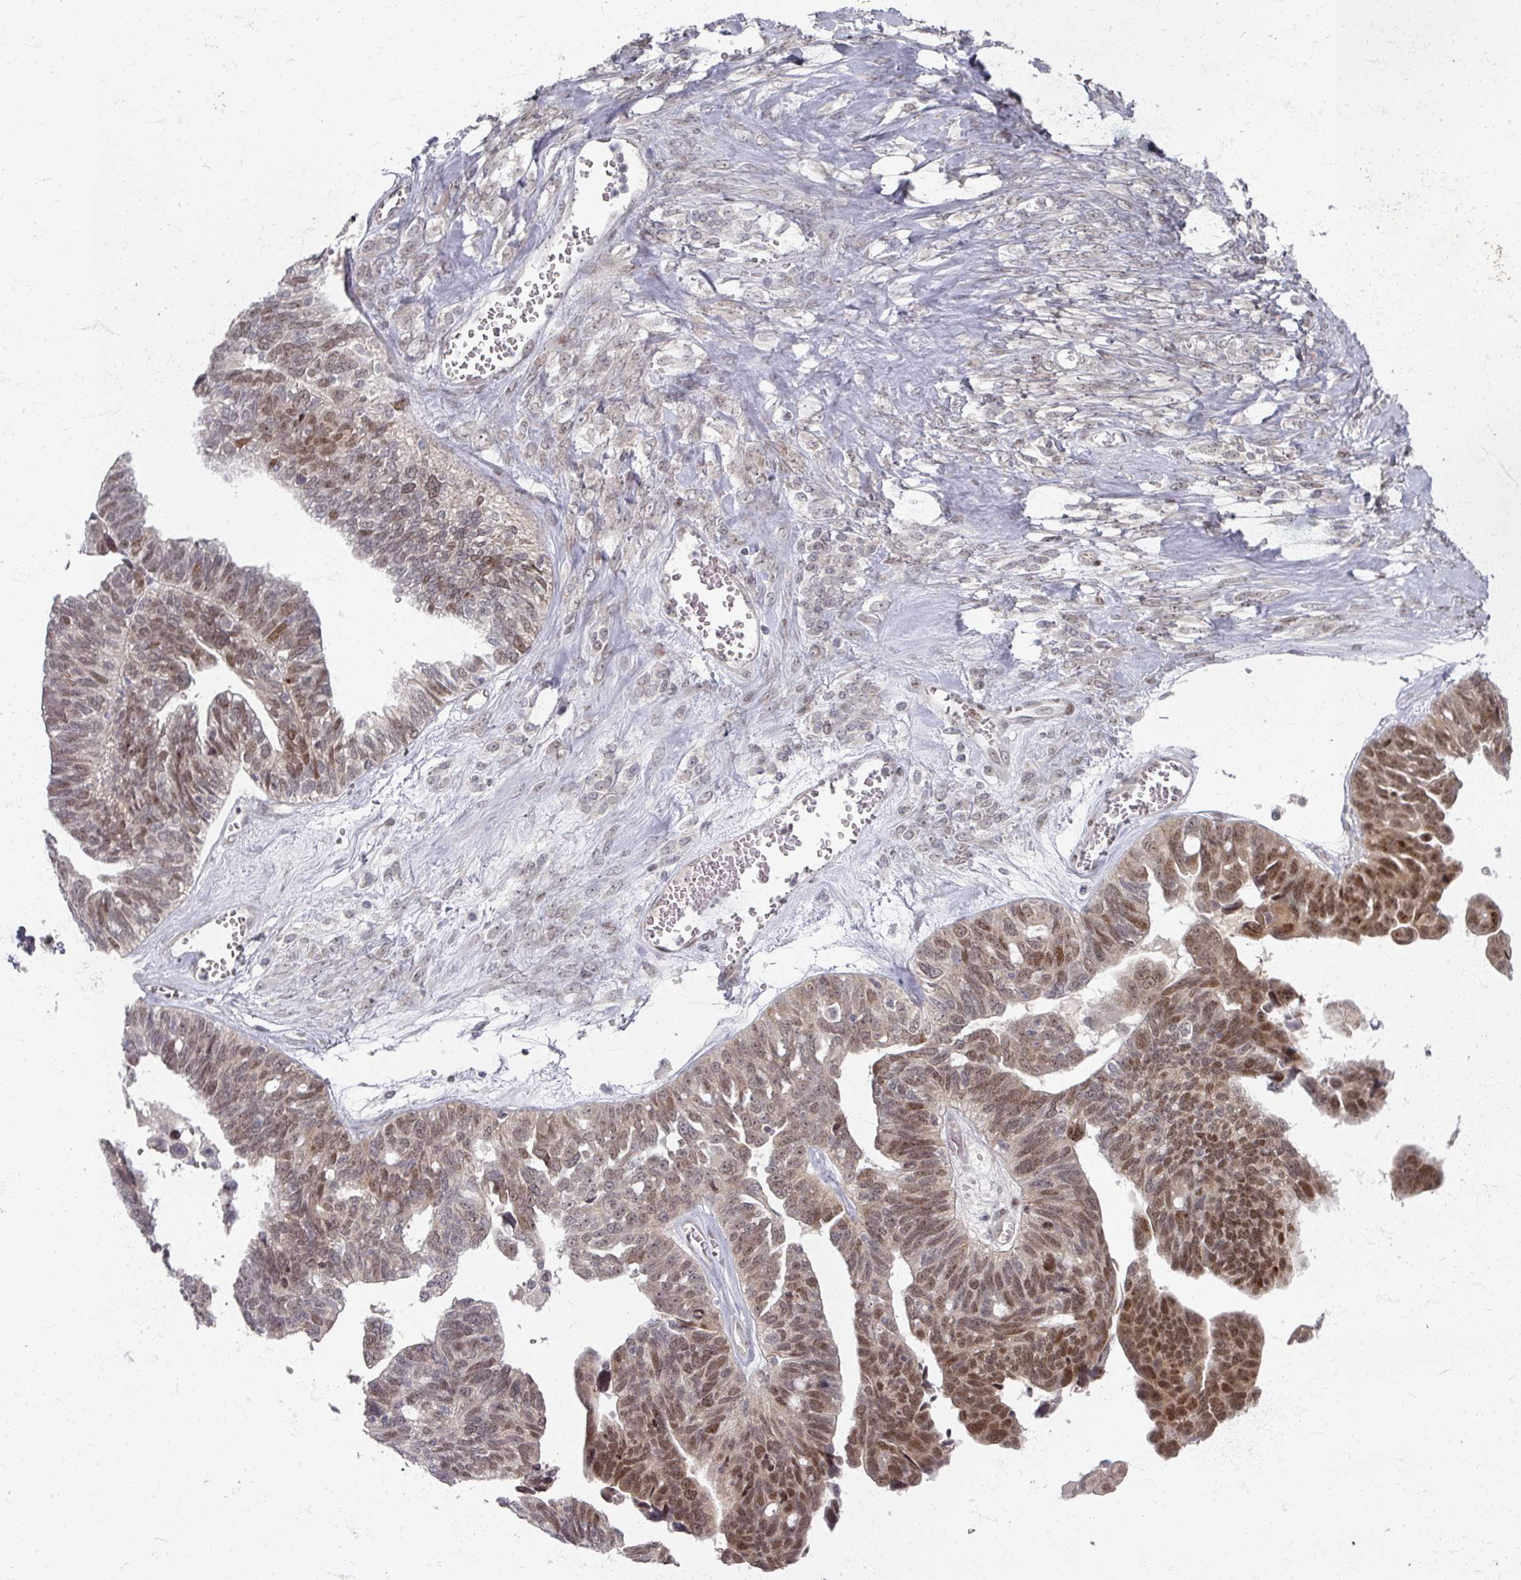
{"staining": {"intensity": "moderate", "quantity": ">75%", "location": "nuclear"}, "tissue": "ovarian cancer", "cell_type": "Tumor cells", "image_type": "cancer", "snomed": [{"axis": "morphology", "description": "Cystadenocarcinoma, serous, NOS"}, {"axis": "topography", "description": "Ovary"}], "caption": "An immunohistochemistry (IHC) photomicrograph of tumor tissue is shown. Protein staining in brown shows moderate nuclear positivity in serous cystadenocarcinoma (ovarian) within tumor cells.", "gene": "PSKH1", "patient": {"sex": "female", "age": 79}}